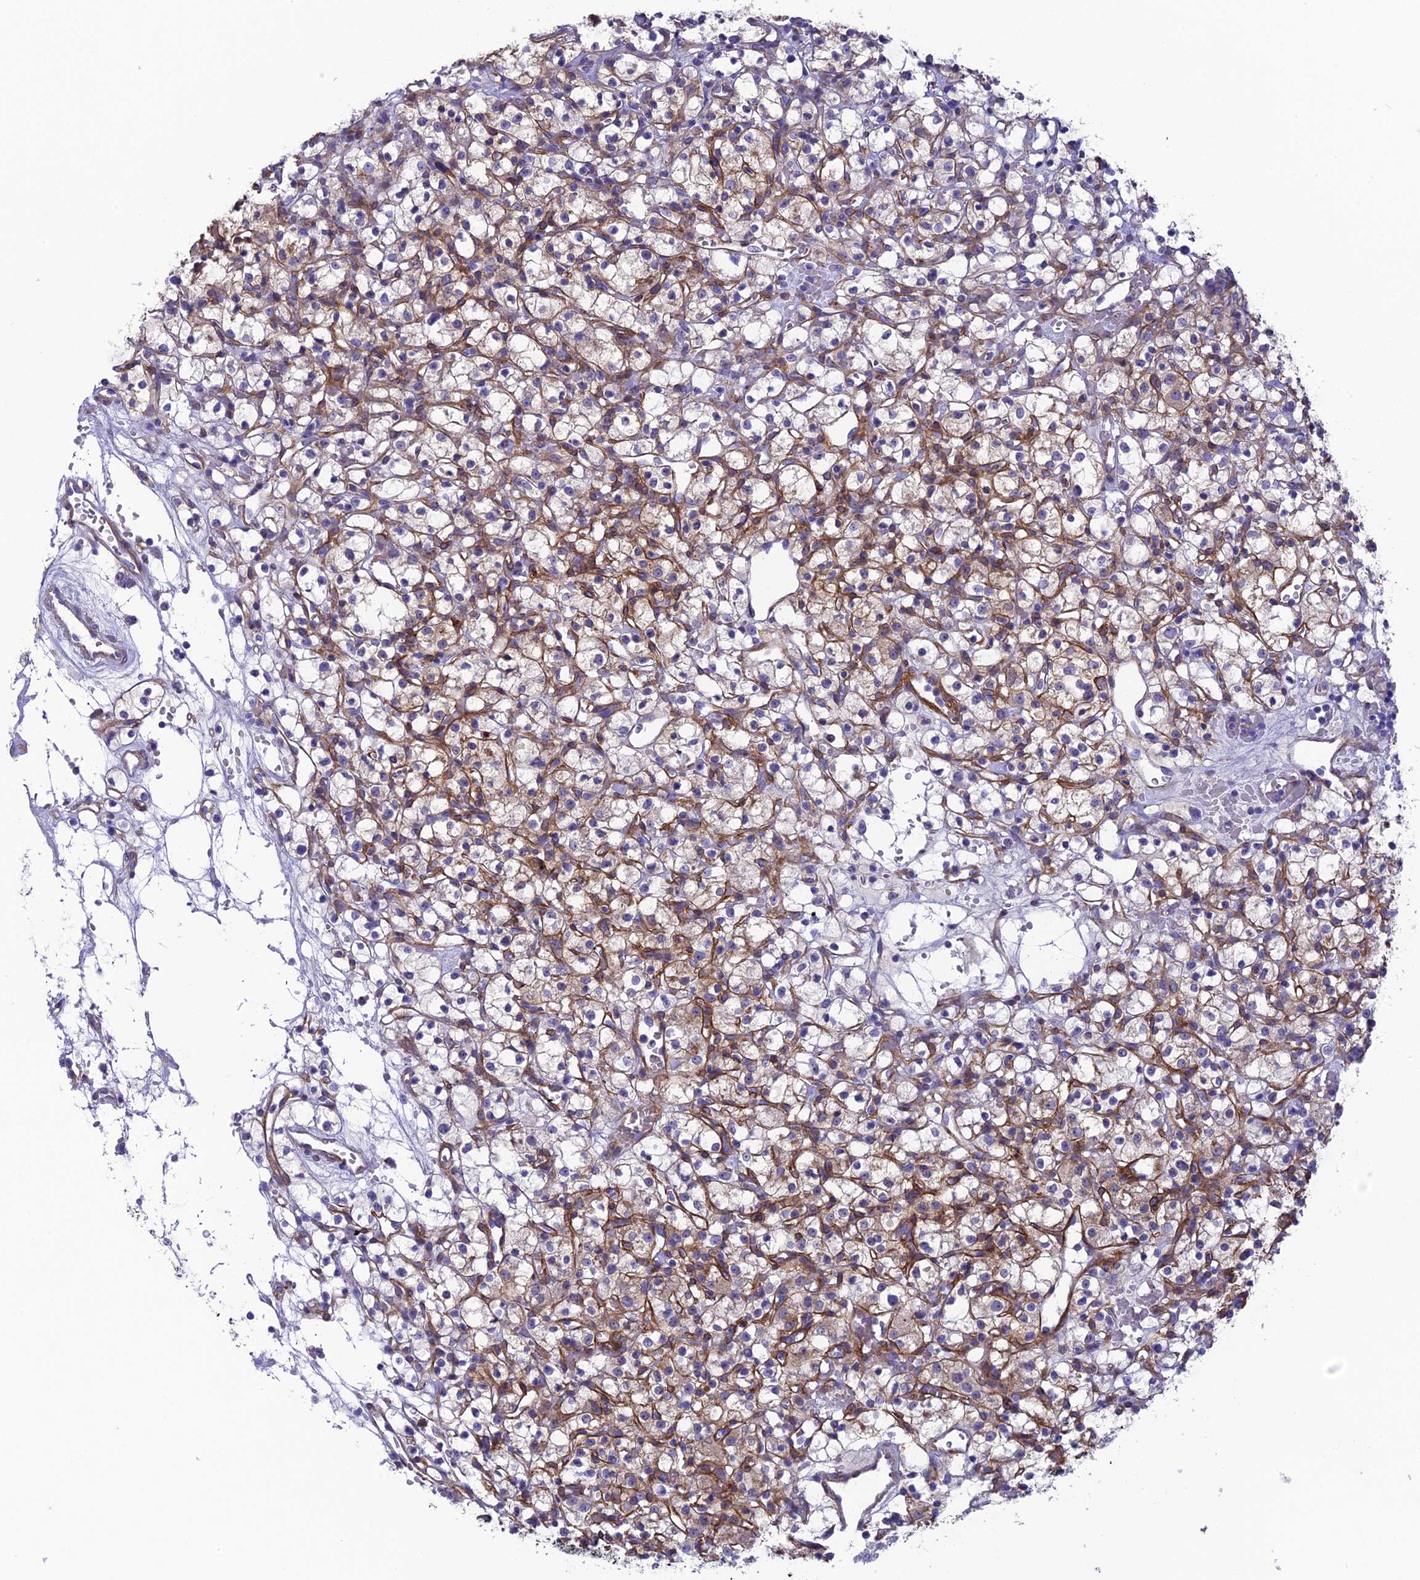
{"staining": {"intensity": "moderate", "quantity": "25%-75%", "location": "cytoplasmic/membranous"}, "tissue": "renal cancer", "cell_type": "Tumor cells", "image_type": "cancer", "snomed": [{"axis": "morphology", "description": "Adenocarcinoma, NOS"}, {"axis": "topography", "description": "Kidney"}], "caption": "Immunohistochemistry (IHC) (DAB (3,3'-diaminobenzidine)) staining of renal cancer (adenocarcinoma) exhibits moderate cytoplasmic/membranous protein staining in approximately 25%-75% of tumor cells. (brown staining indicates protein expression, while blue staining denotes nuclei).", "gene": "TNS1", "patient": {"sex": "female", "age": 59}}